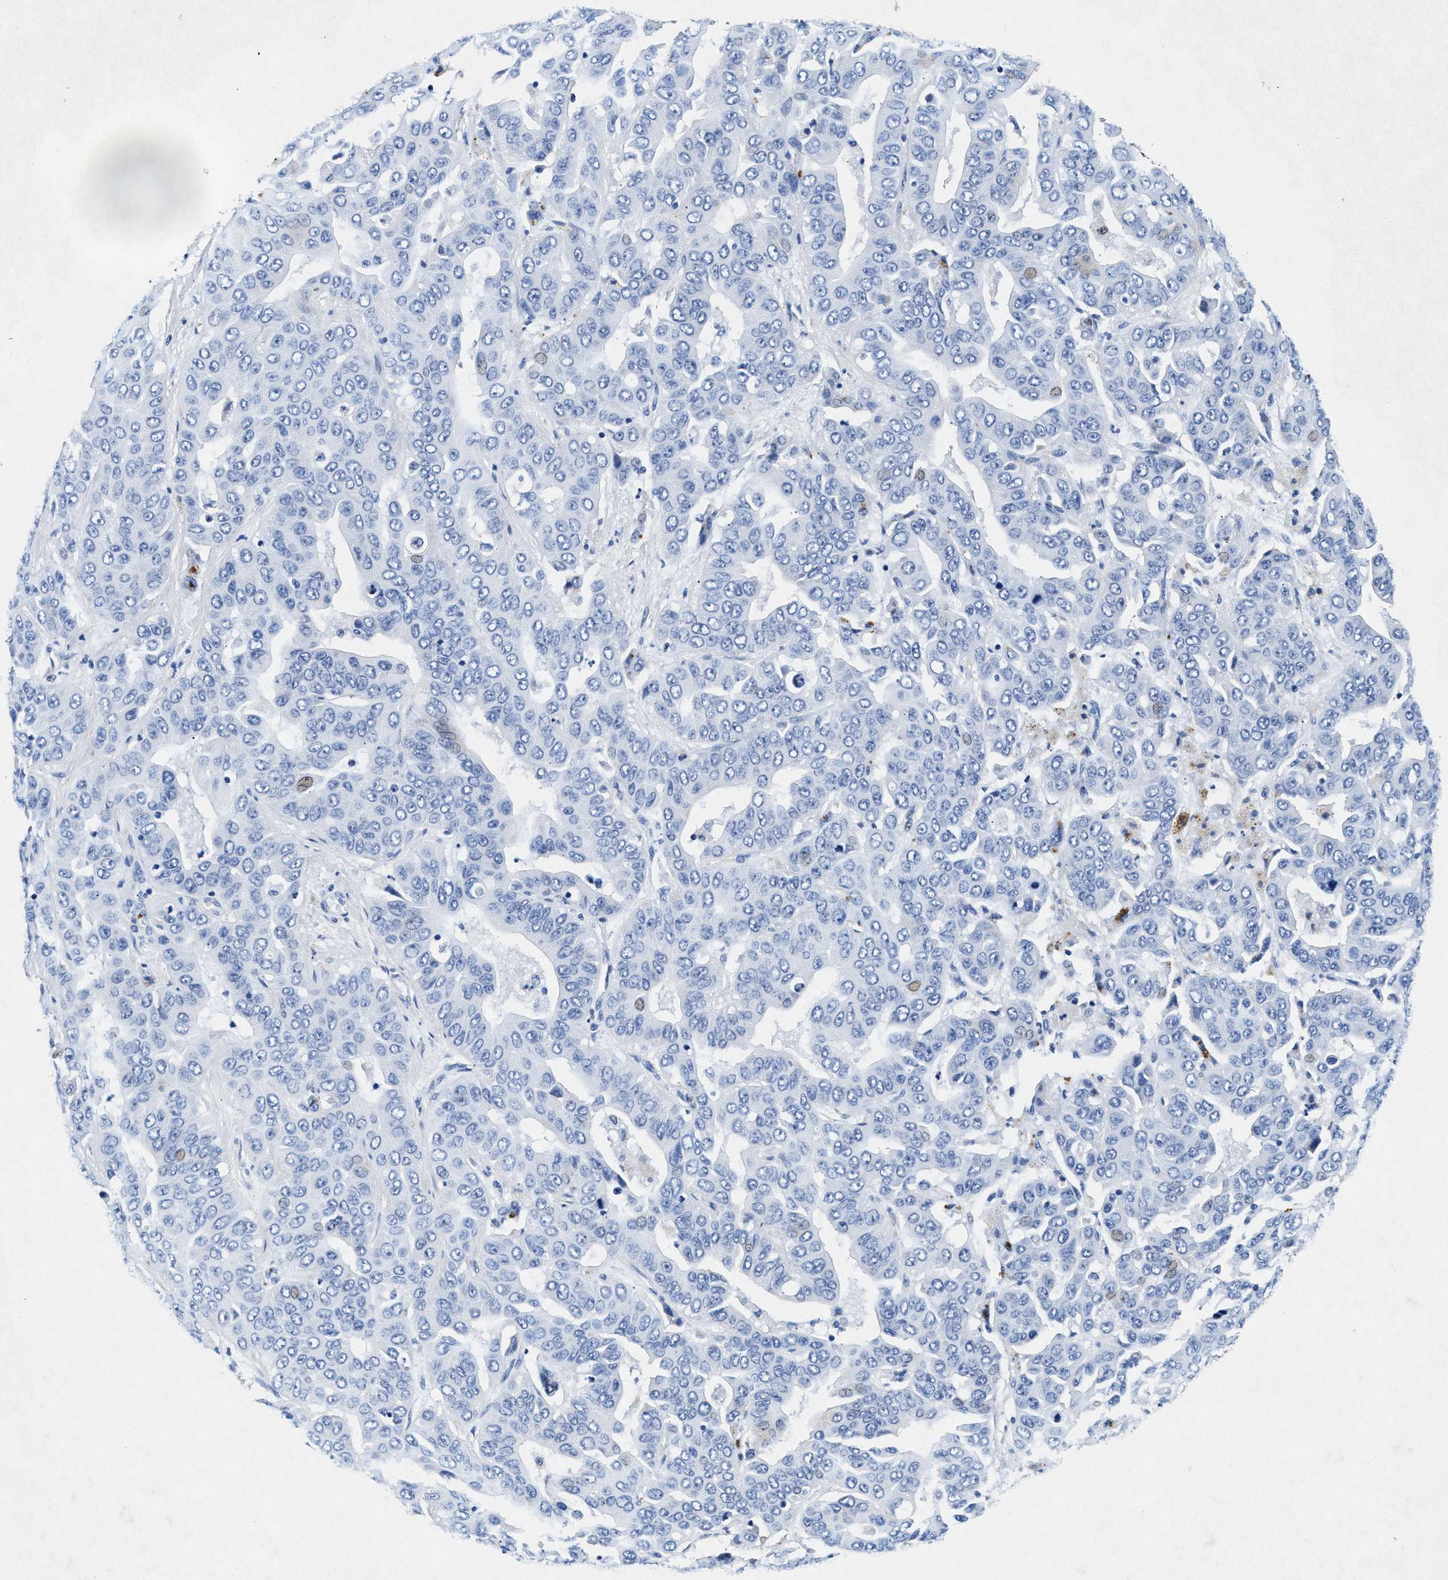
{"staining": {"intensity": "negative", "quantity": "none", "location": "none"}, "tissue": "liver cancer", "cell_type": "Tumor cells", "image_type": "cancer", "snomed": [{"axis": "morphology", "description": "Cholangiocarcinoma"}, {"axis": "topography", "description": "Liver"}], "caption": "The photomicrograph exhibits no significant staining in tumor cells of liver cancer.", "gene": "MAP6", "patient": {"sex": "female", "age": 52}}